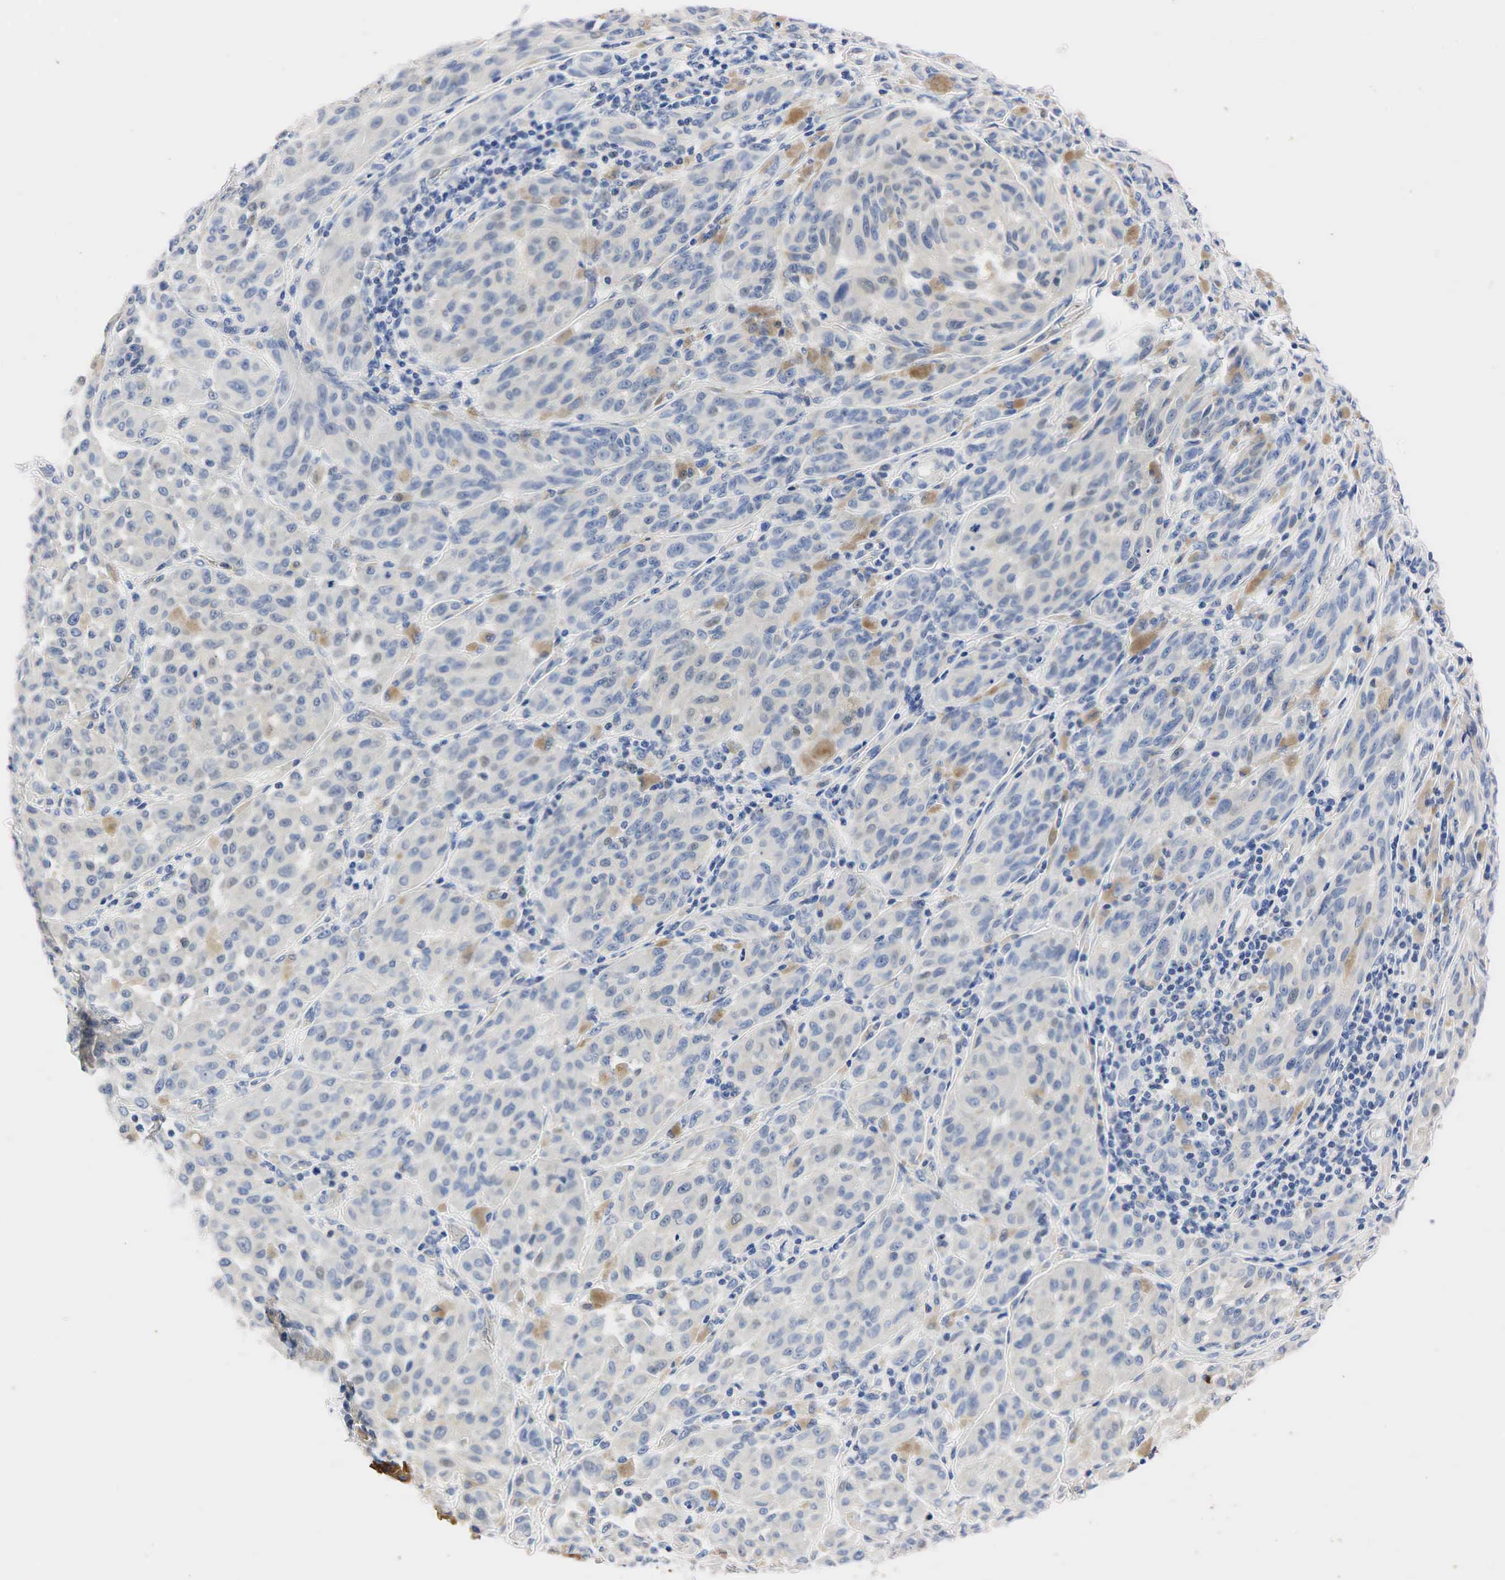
{"staining": {"intensity": "negative", "quantity": "none", "location": "none"}, "tissue": "melanoma", "cell_type": "Tumor cells", "image_type": "cancer", "snomed": [{"axis": "morphology", "description": "Malignant melanoma, NOS"}, {"axis": "topography", "description": "Skin"}], "caption": "Micrograph shows no protein positivity in tumor cells of malignant melanoma tissue.", "gene": "PGR", "patient": {"sex": "male", "age": 44}}